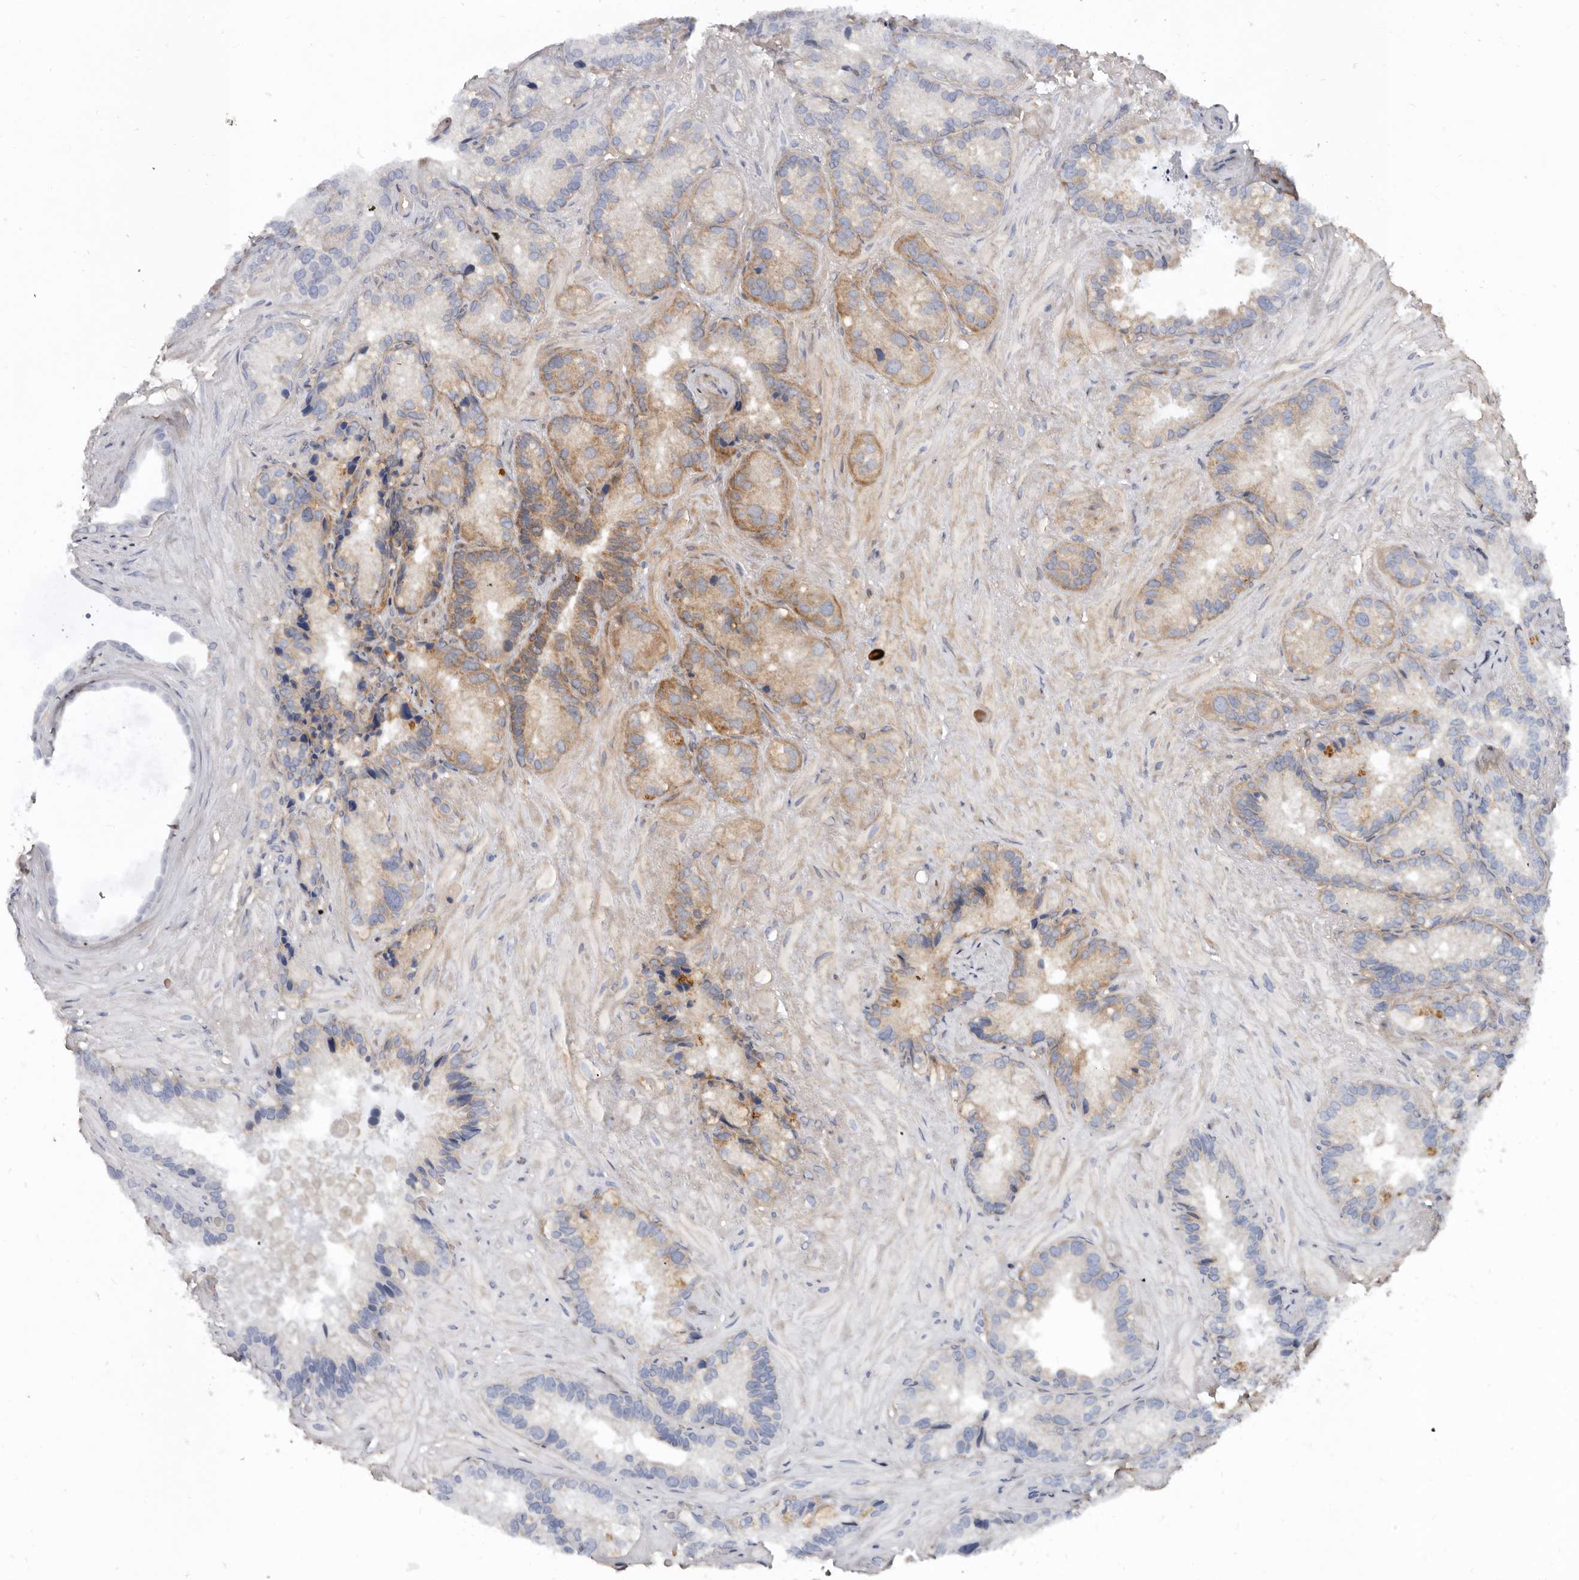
{"staining": {"intensity": "moderate", "quantity": ">75%", "location": "cytoplasmic/membranous"}, "tissue": "seminal vesicle", "cell_type": "Glandular cells", "image_type": "normal", "snomed": [{"axis": "morphology", "description": "Normal tissue, NOS"}, {"axis": "topography", "description": "Prostate"}, {"axis": "topography", "description": "Seminal veicle"}], "caption": "Protein expression analysis of normal human seminal vesicle reveals moderate cytoplasmic/membranous positivity in about >75% of glandular cells. (brown staining indicates protein expression, while blue staining denotes nuclei).", "gene": "SBDS", "patient": {"sex": "male", "age": 68}}